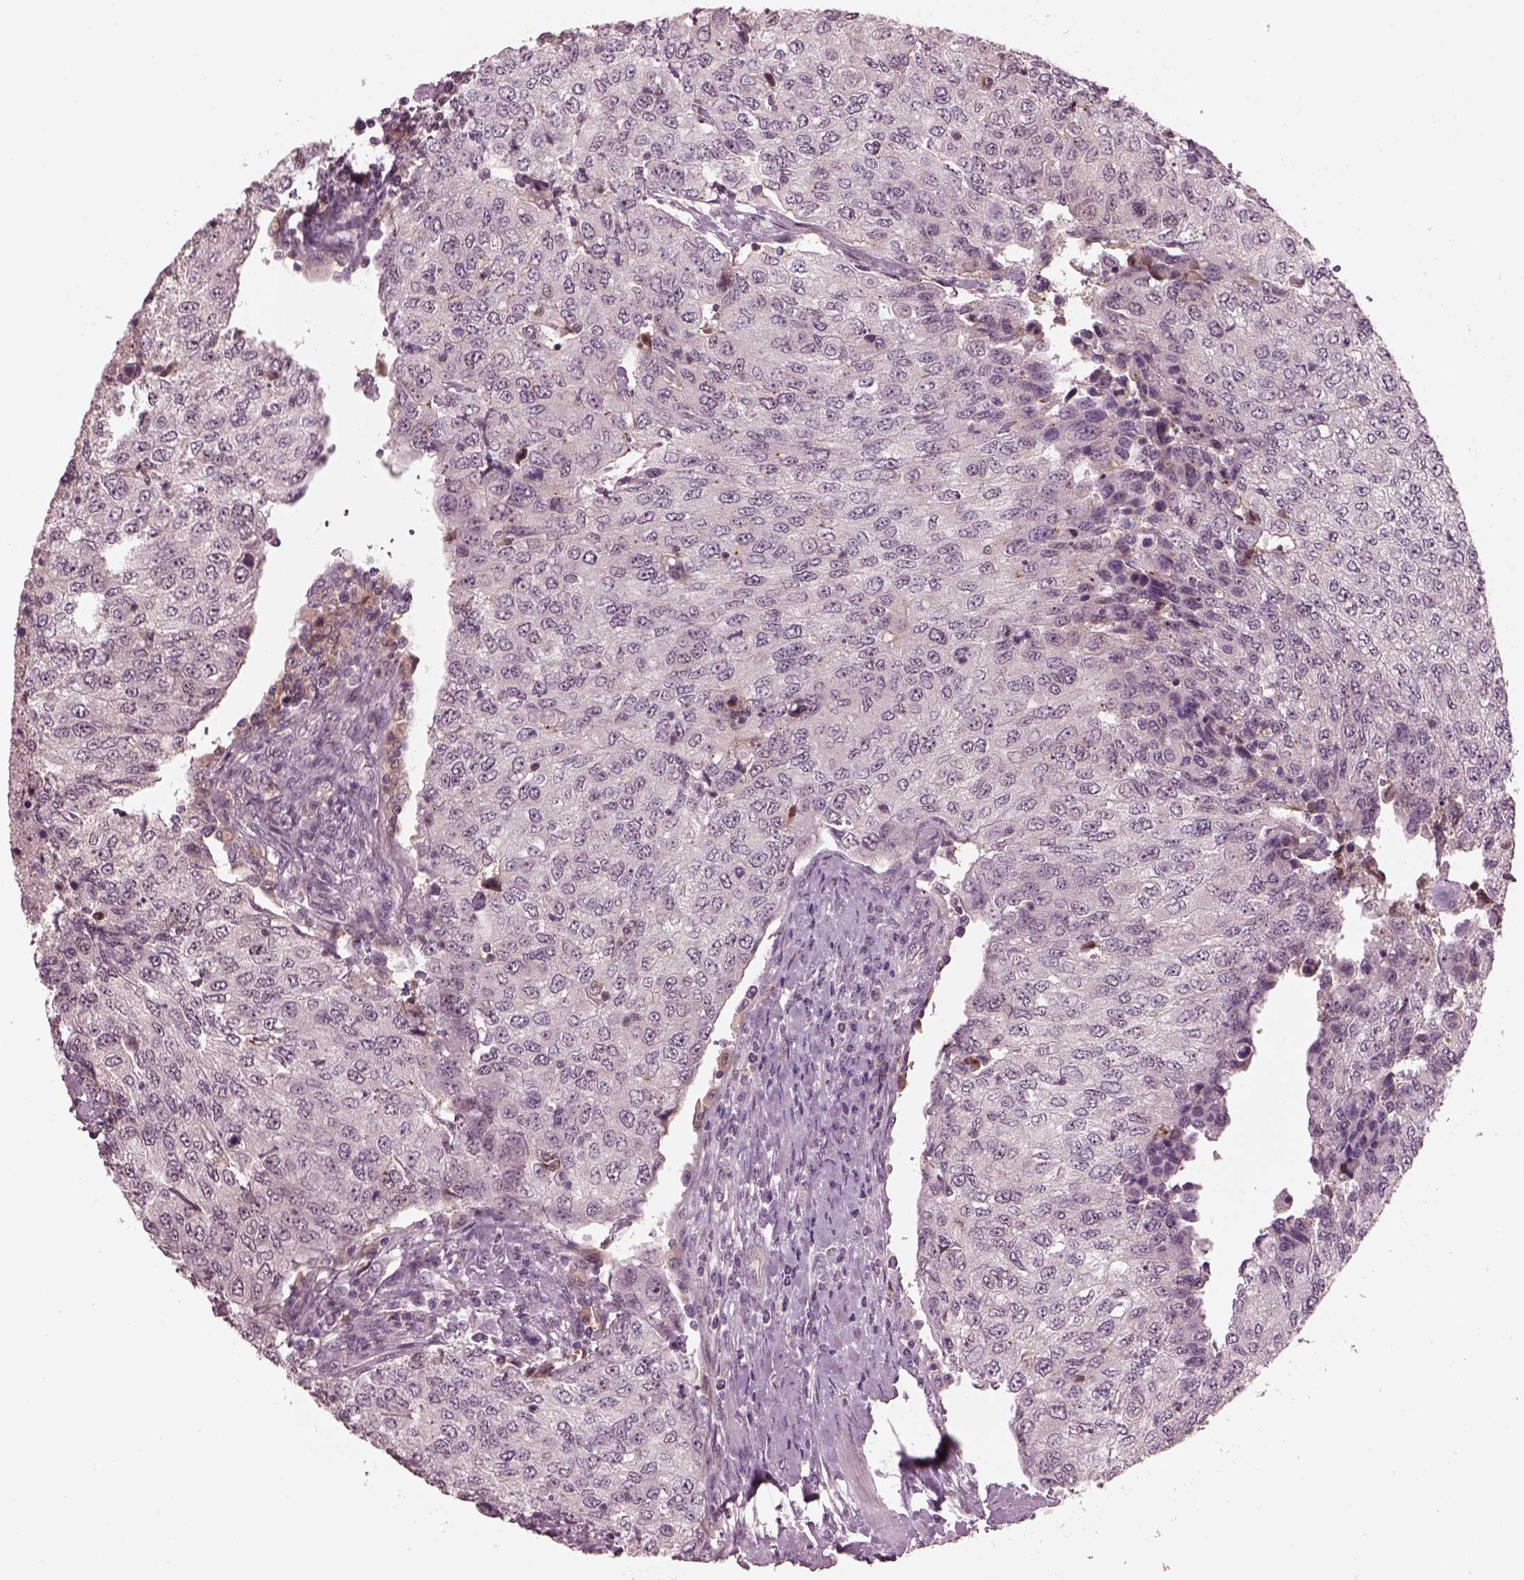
{"staining": {"intensity": "negative", "quantity": "none", "location": "none"}, "tissue": "urothelial cancer", "cell_type": "Tumor cells", "image_type": "cancer", "snomed": [{"axis": "morphology", "description": "Urothelial carcinoma, High grade"}, {"axis": "topography", "description": "Urinary bladder"}], "caption": "This image is of high-grade urothelial carcinoma stained with IHC to label a protein in brown with the nuclei are counter-stained blue. There is no staining in tumor cells.", "gene": "SRI", "patient": {"sex": "female", "age": 78}}